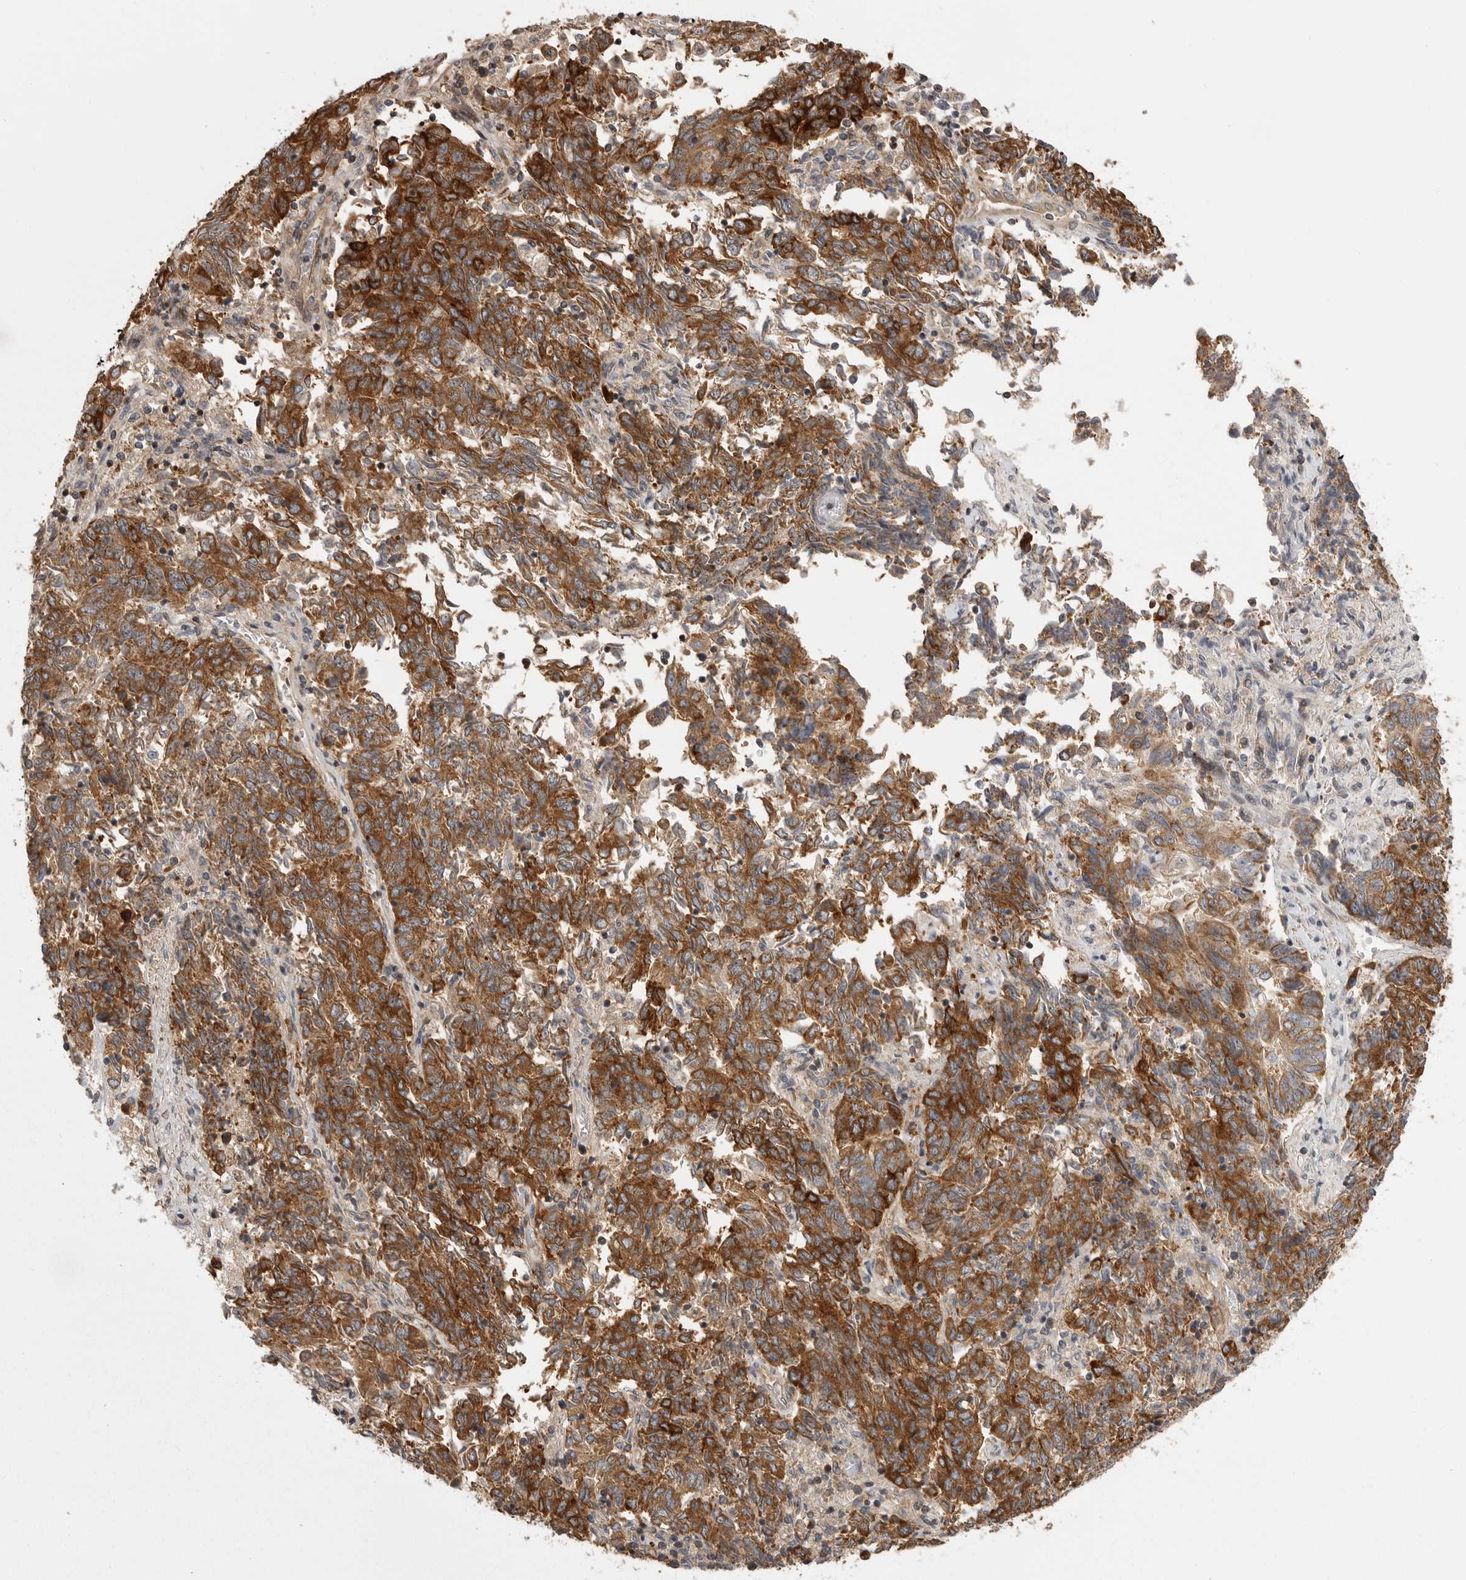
{"staining": {"intensity": "strong", "quantity": ">75%", "location": "cytoplasmic/membranous"}, "tissue": "endometrial cancer", "cell_type": "Tumor cells", "image_type": "cancer", "snomed": [{"axis": "morphology", "description": "Adenocarcinoma, NOS"}, {"axis": "topography", "description": "Endometrium"}], "caption": "Protein positivity by immunohistochemistry displays strong cytoplasmic/membranous staining in about >75% of tumor cells in endometrial adenocarcinoma.", "gene": "OXR1", "patient": {"sex": "female", "age": 80}}